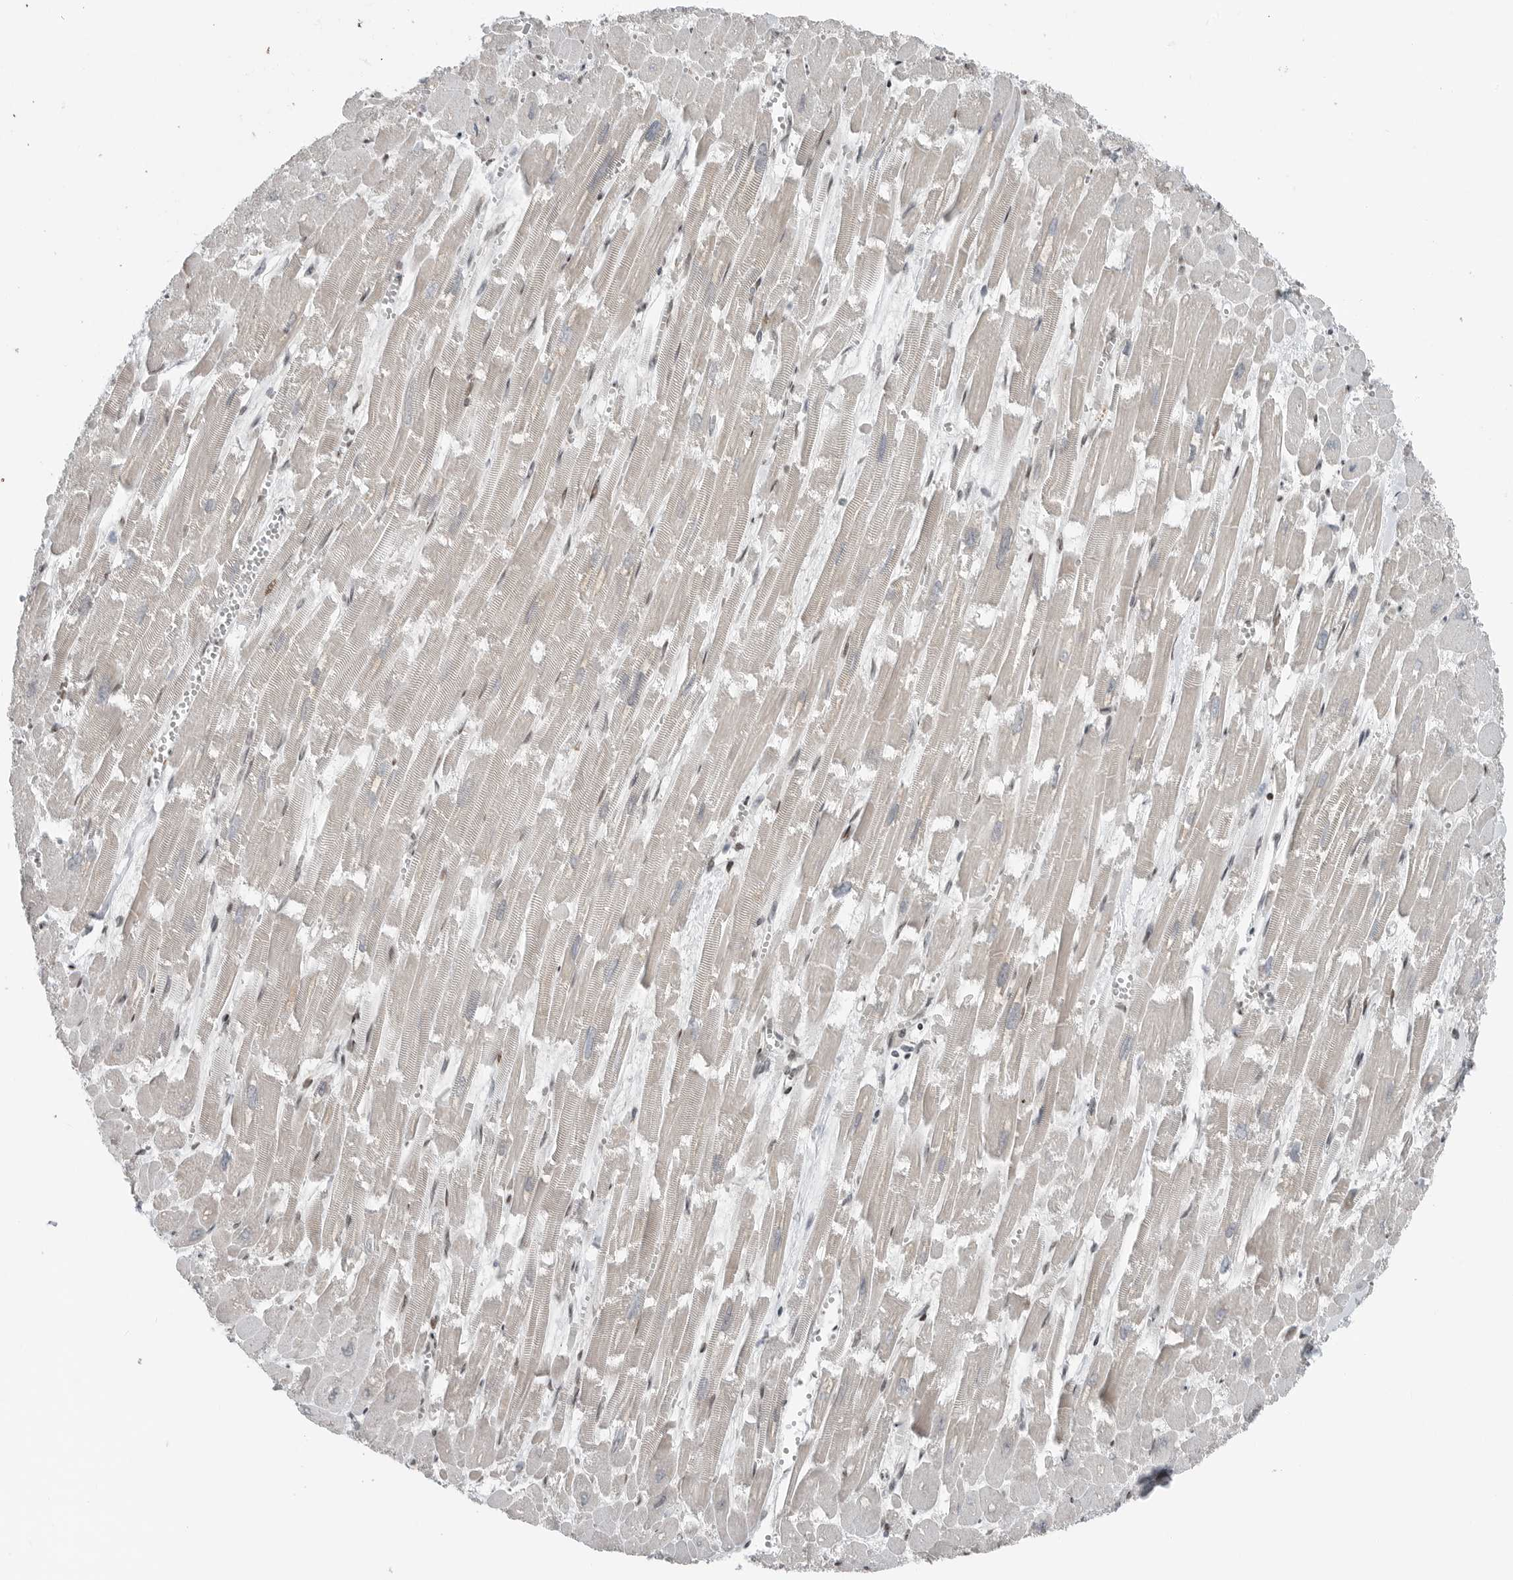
{"staining": {"intensity": "strong", "quantity": "<25%", "location": "nuclear"}, "tissue": "heart muscle", "cell_type": "Cardiomyocytes", "image_type": "normal", "snomed": [{"axis": "morphology", "description": "Normal tissue, NOS"}, {"axis": "topography", "description": "Heart"}], "caption": "Strong nuclear staining for a protein is identified in about <25% of cardiomyocytes of unremarkable heart muscle using immunohistochemistry.", "gene": "BLZF1", "patient": {"sex": "male", "age": 54}}